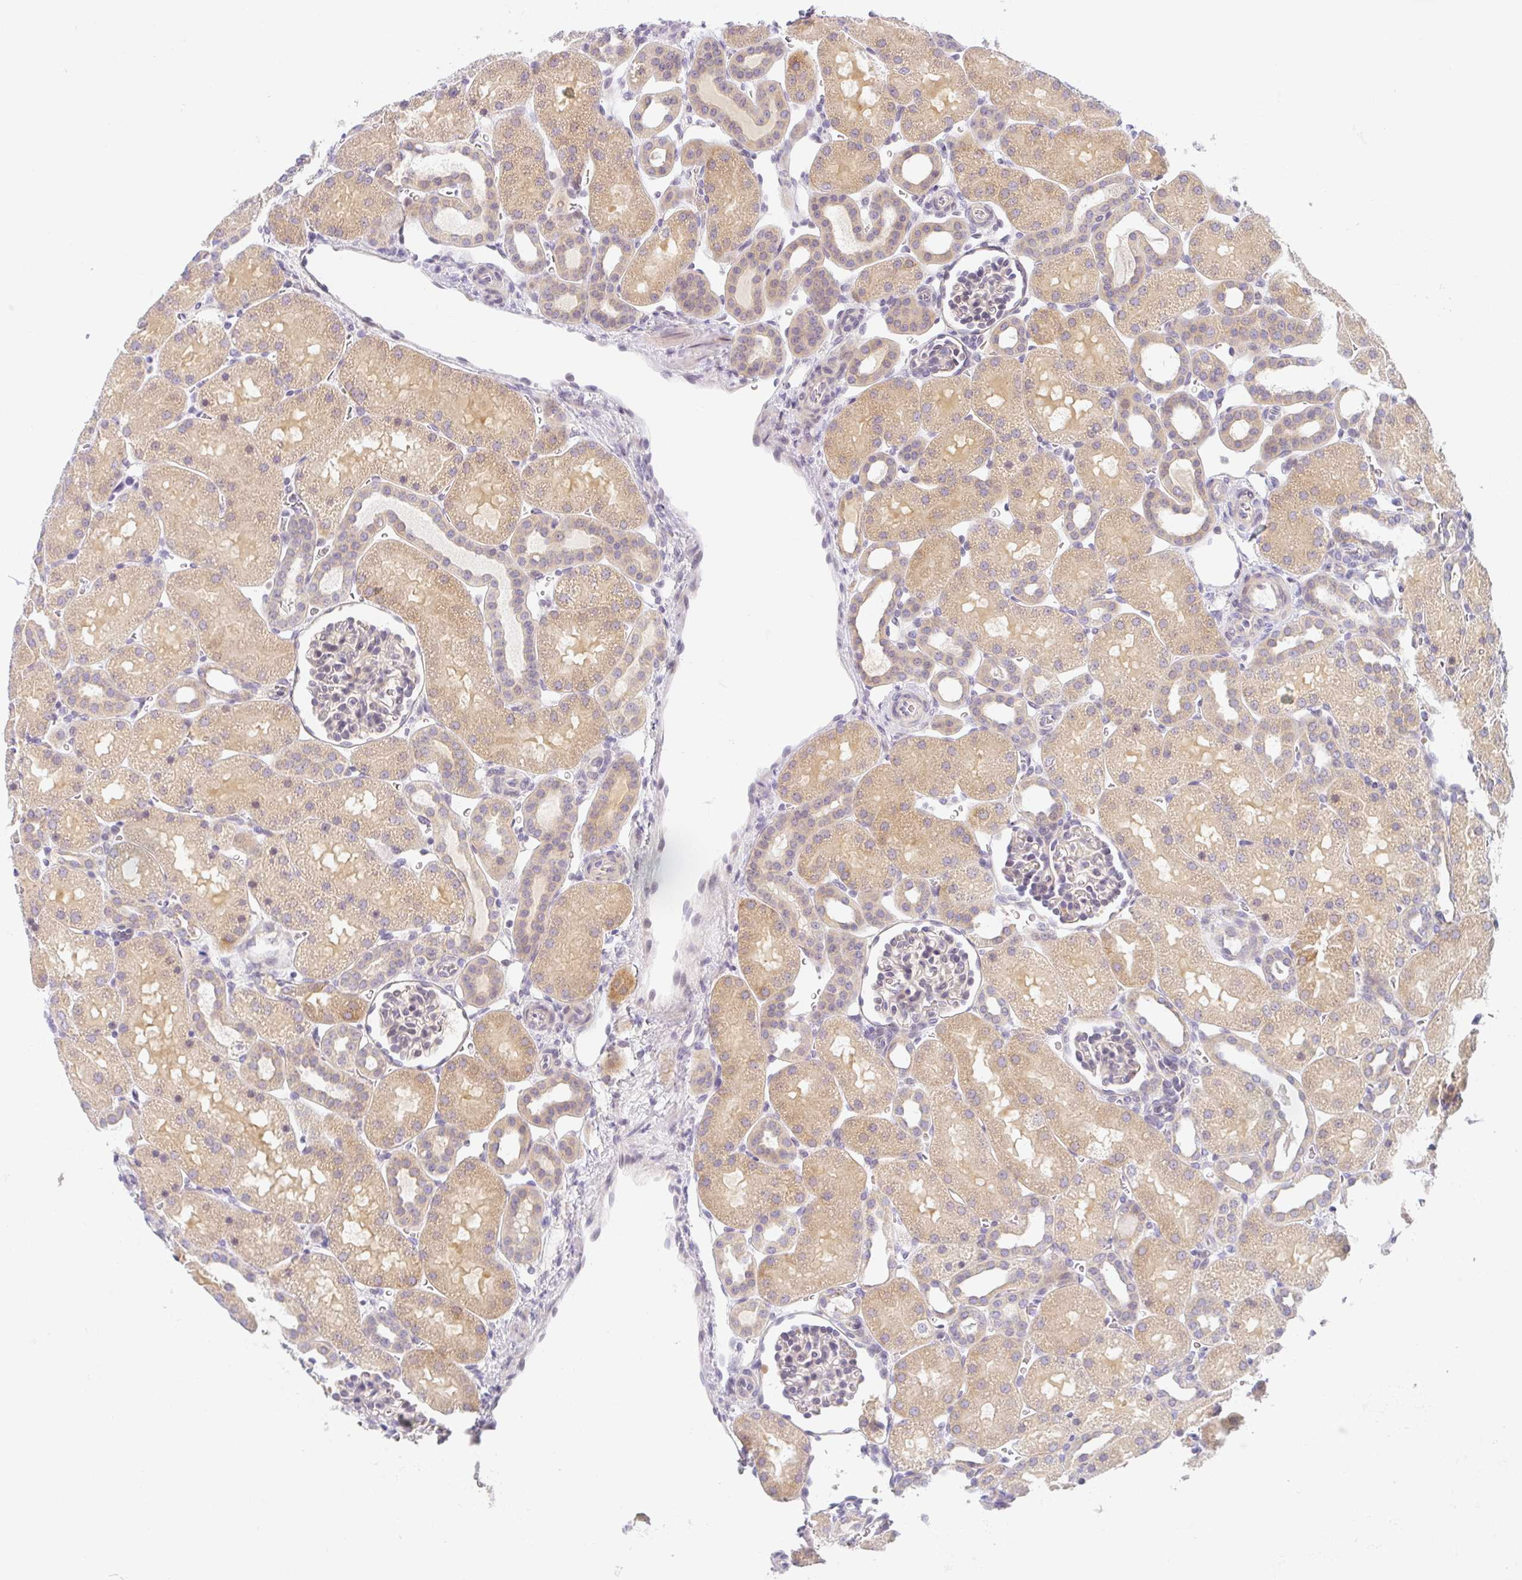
{"staining": {"intensity": "weak", "quantity": "25%-75%", "location": "nuclear"}, "tissue": "kidney", "cell_type": "Cells in glomeruli", "image_type": "normal", "snomed": [{"axis": "morphology", "description": "Normal tissue, NOS"}, {"axis": "topography", "description": "Kidney"}], "caption": "IHC (DAB (3,3'-diaminobenzidine)) staining of unremarkable kidney displays weak nuclear protein positivity in approximately 25%-75% of cells in glomeruli. Using DAB (brown) and hematoxylin (blue) stains, captured at high magnification using brightfield microscopy.", "gene": "TMEM86A", "patient": {"sex": "male", "age": 2}}